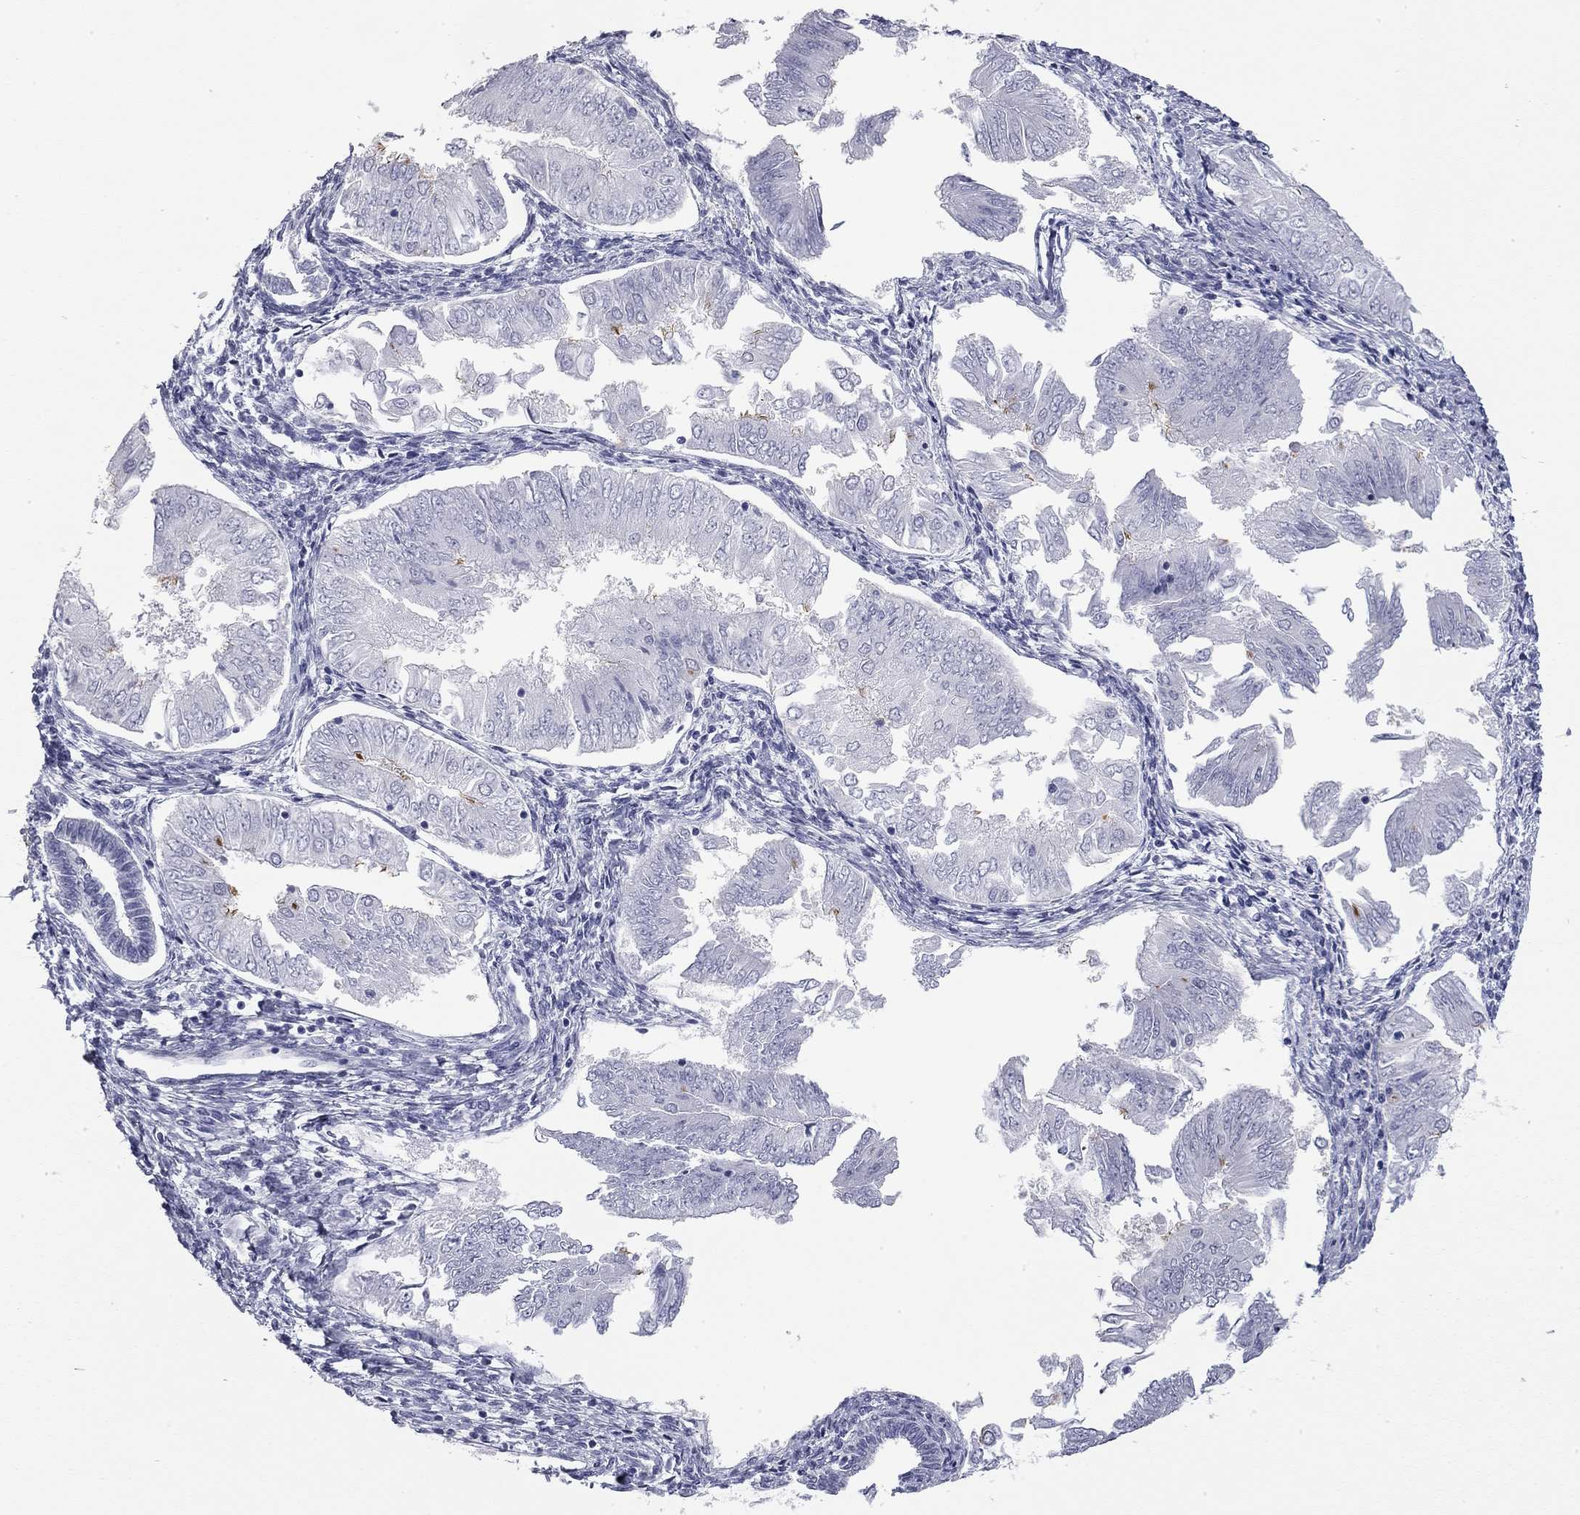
{"staining": {"intensity": "negative", "quantity": "none", "location": "none"}, "tissue": "endometrial cancer", "cell_type": "Tumor cells", "image_type": "cancer", "snomed": [{"axis": "morphology", "description": "Adenocarcinoma, NOS"}, {"axis": "topography", "description": "Endometrium"}], "caption": "High power microscopy histopathology image of an immunohistochemistry micrograph of endometrial adenocarcinoma, revealing no significant staining in tumor cells.", "gene": "AK8", "patient": {"sex": "female", "age": 53}}